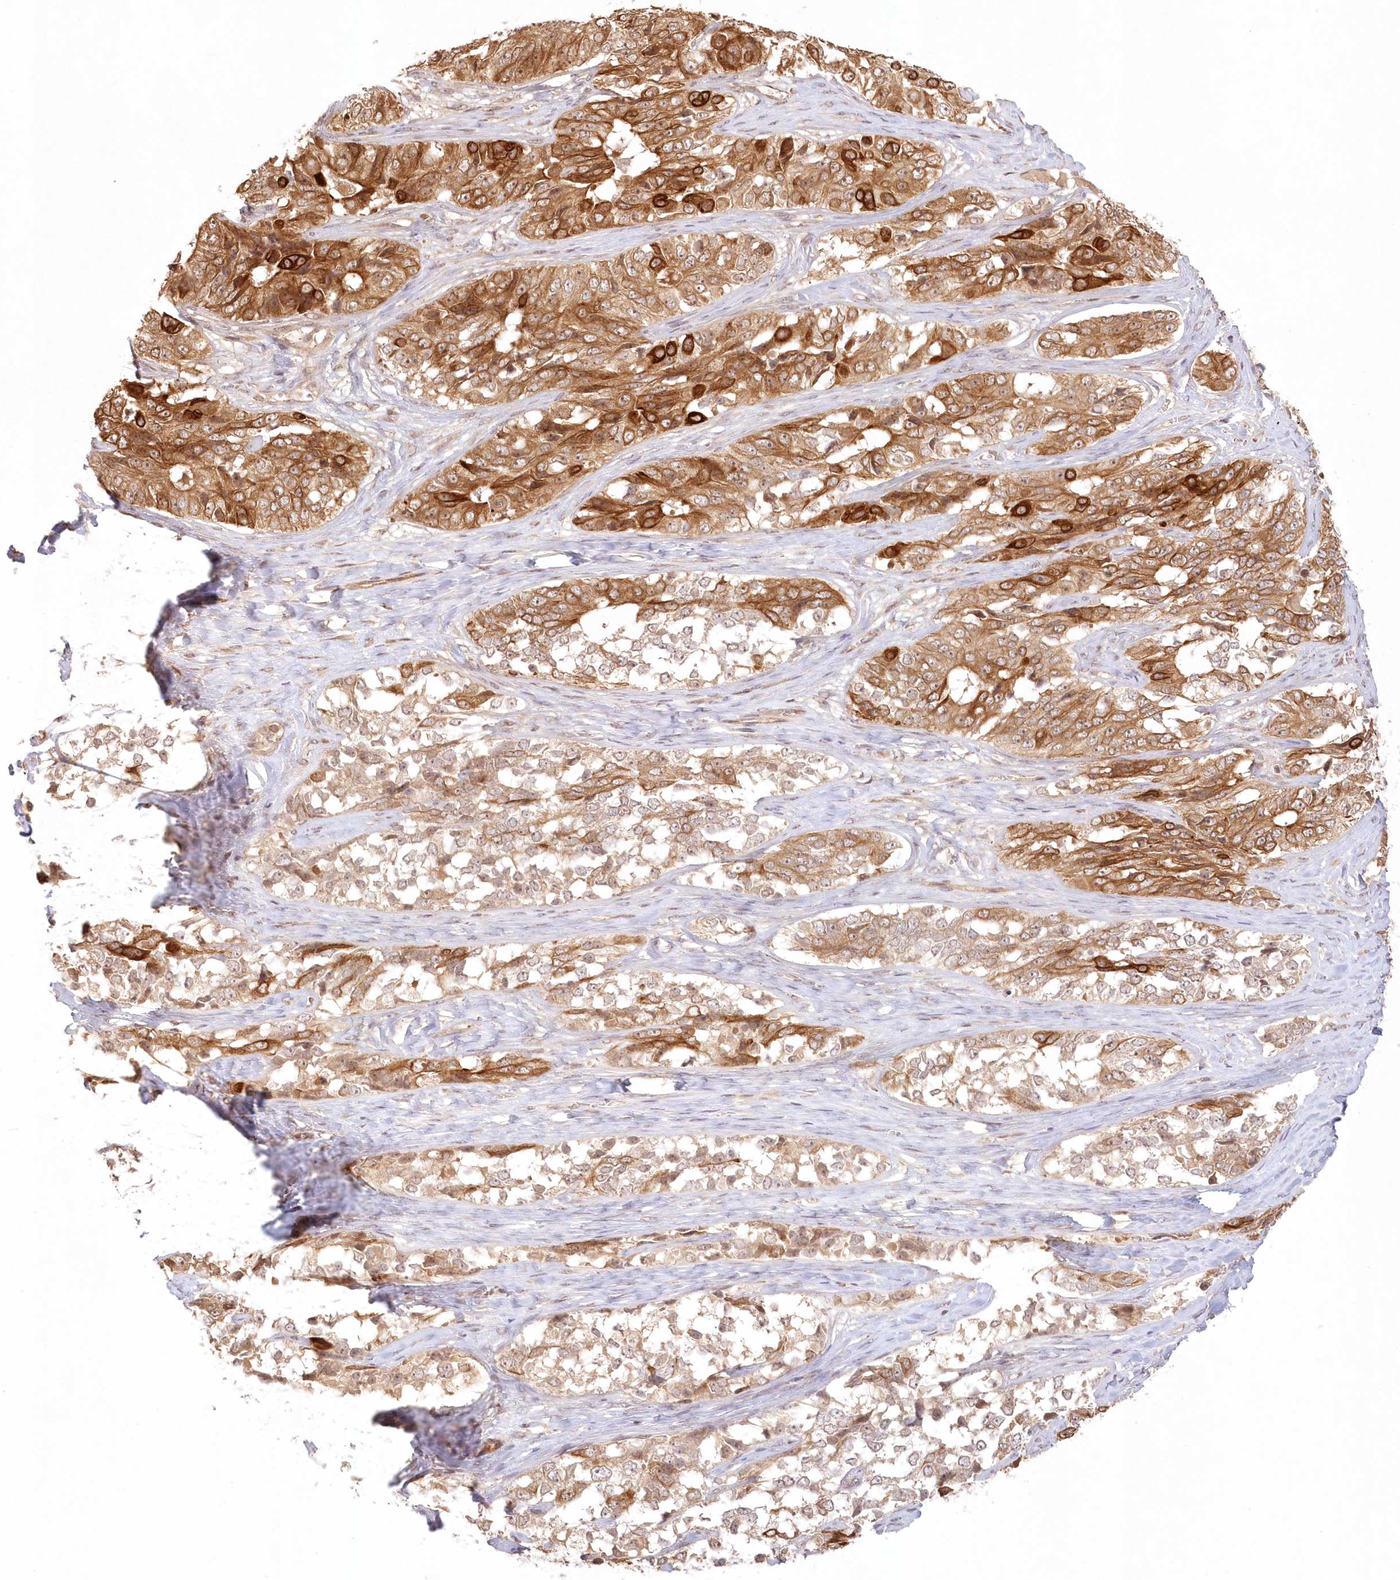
{"staining": {"intensity": "strong", "quantity": ">75%", "location": "cytoplasmic/membranous"}, "tissue": "ovarian cancer", "cell_type": "Tumor cells", "image_type": "cancer", "snomed": [{"axis": "morphology", "description": "Carcinoma, endometroid"}, {"axis": "topography", "description": "Ovary"}], "caption": "IHC (DAB (3,3'-diaminobenzidine)) staining of human endometroid carcinoma (ovarian) reveals strong cytoplasmic/membranous protein positivity in about >75% of tumor cells. The staining is performed using DAB brown chromogen to label protein expression. The nuclei are counter-stained blue using hematoxylin.", "gene": "KIAA0232", "patient": {"sex": "female", "age": 51}}